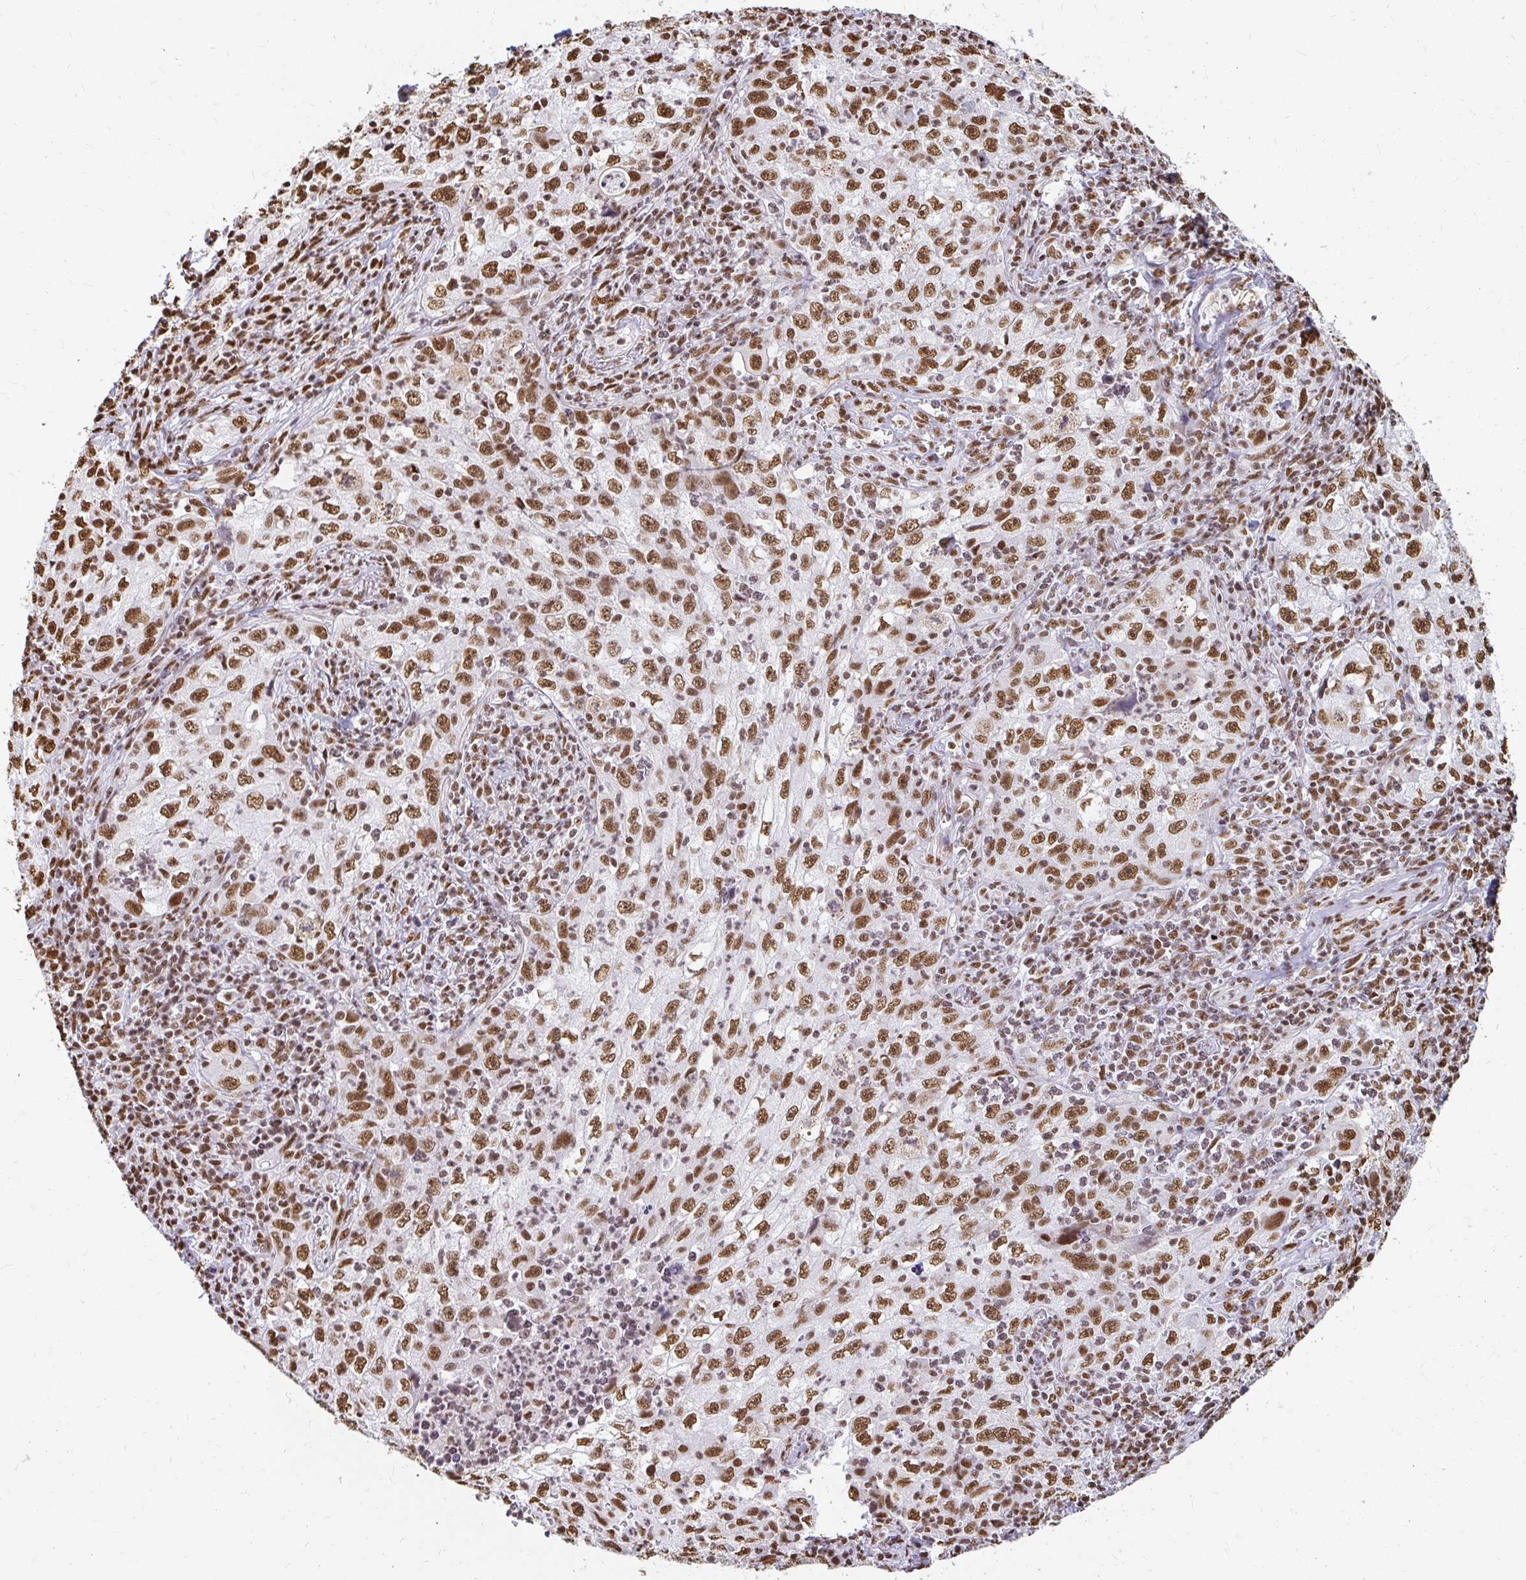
{"staining": {"intensity": "strong", "quantity": ">75%", "location": "nuclear"}, "tissue": "lung cancer", "cell_type": "Tumor cells", "image_type": "cancer", "snomed": [{"axis": "morphology", "description": "Squamous cell carcinoma, NOS"}, {"axis": "topography", "description": "Lung"}], "caption": "Tumor cells show high levels of strong nuclear staining in about >75% of cells in human lung cancer.", "gene": "HNRNPU", "patient": {"sex": "male", "age": 71}}